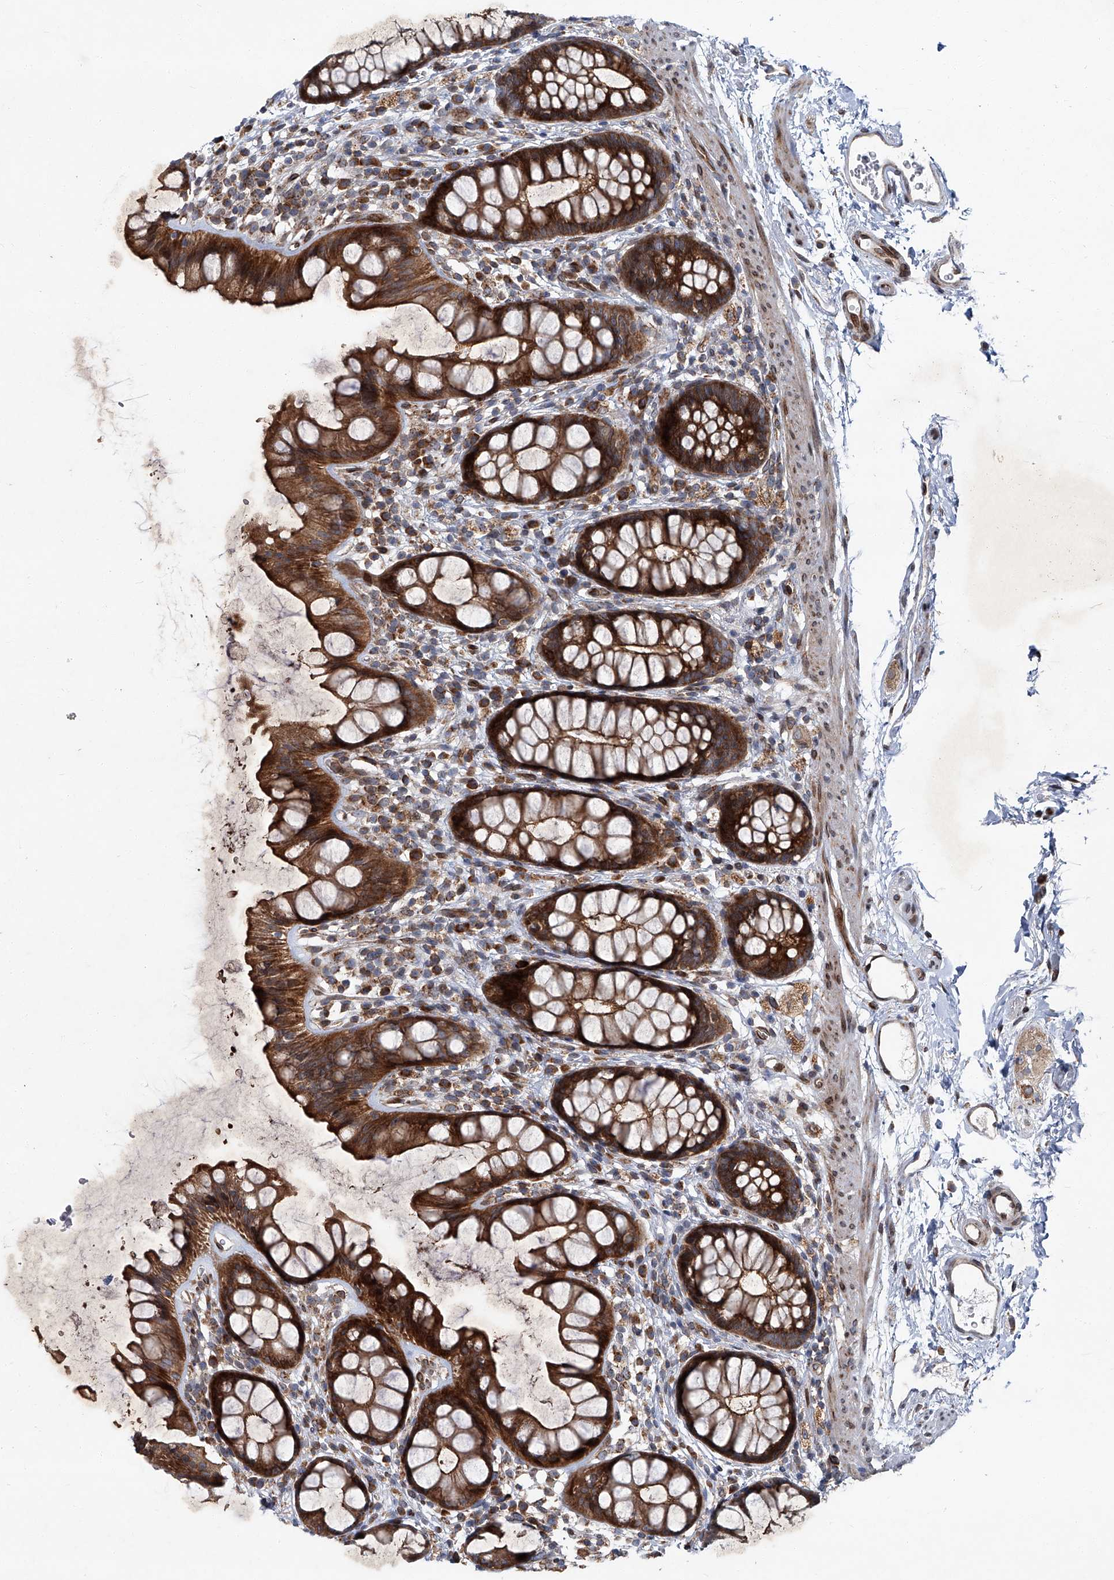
{"staining": {"intensity": "strong", "quantity": ">75%", "location": "cytoplasmic/membranous"}, "tissue": "rectum", "cell_type": "Glandular cells", "image_type": "normal", "snomed": [{"axis": "morphology", "description": "Normal tissue, NOS"}, {"axis": "topography", "description": "Rectum"}], "caption": "A histopathology image of rectum stained for a protein shows strong cytoplasmic/membranous brown staining in glandular cells. The staining was performed using DAB, with brown indicating positive protein expression. Nuclei are stained blue with hematoxylin.", "gene": "GPR132", "patient": {"sex": "female", "age": 65}}